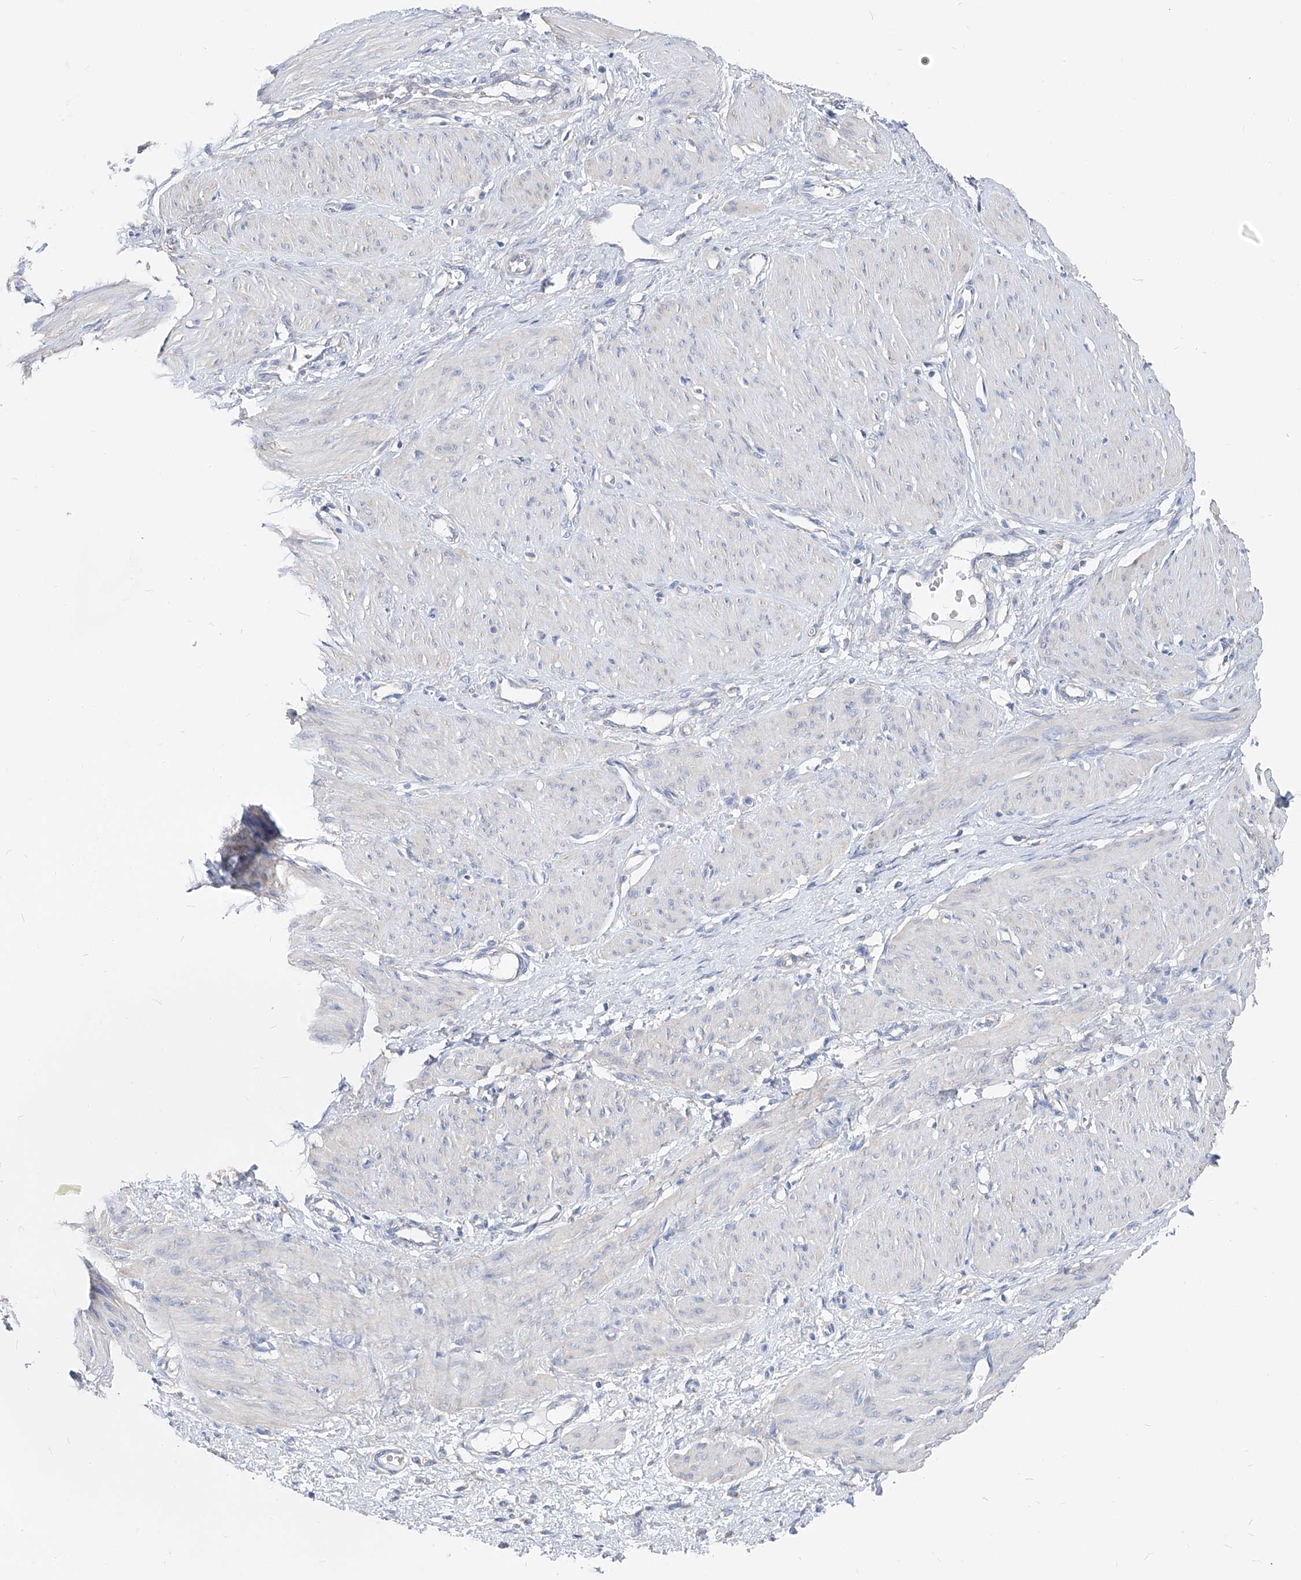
{"staining": {"intensity": "negative", "quantity": "none", "location": "none"}, "tissue": "smooth muscle", "cell_type": "Smooth muscle cells", "image_type": "normal", "snomed": [{"axis": "morphology", "description": "Normal tissue, NOS"}, {"axis": "topography", "description": "Endometrium"}], "caption": "Micrograph shows no significant protein positivity in smooth muscle cells of benign smooth muscle. The staining was performed using DAB (3,3'-diaminobenzidine) to visualize the protein expression in brown, while the nuclei were stained in blue with hematoxylin (Magnification: 20x).", "gene": "UFL1", "patient": {"sex": "female", "age": 33}}